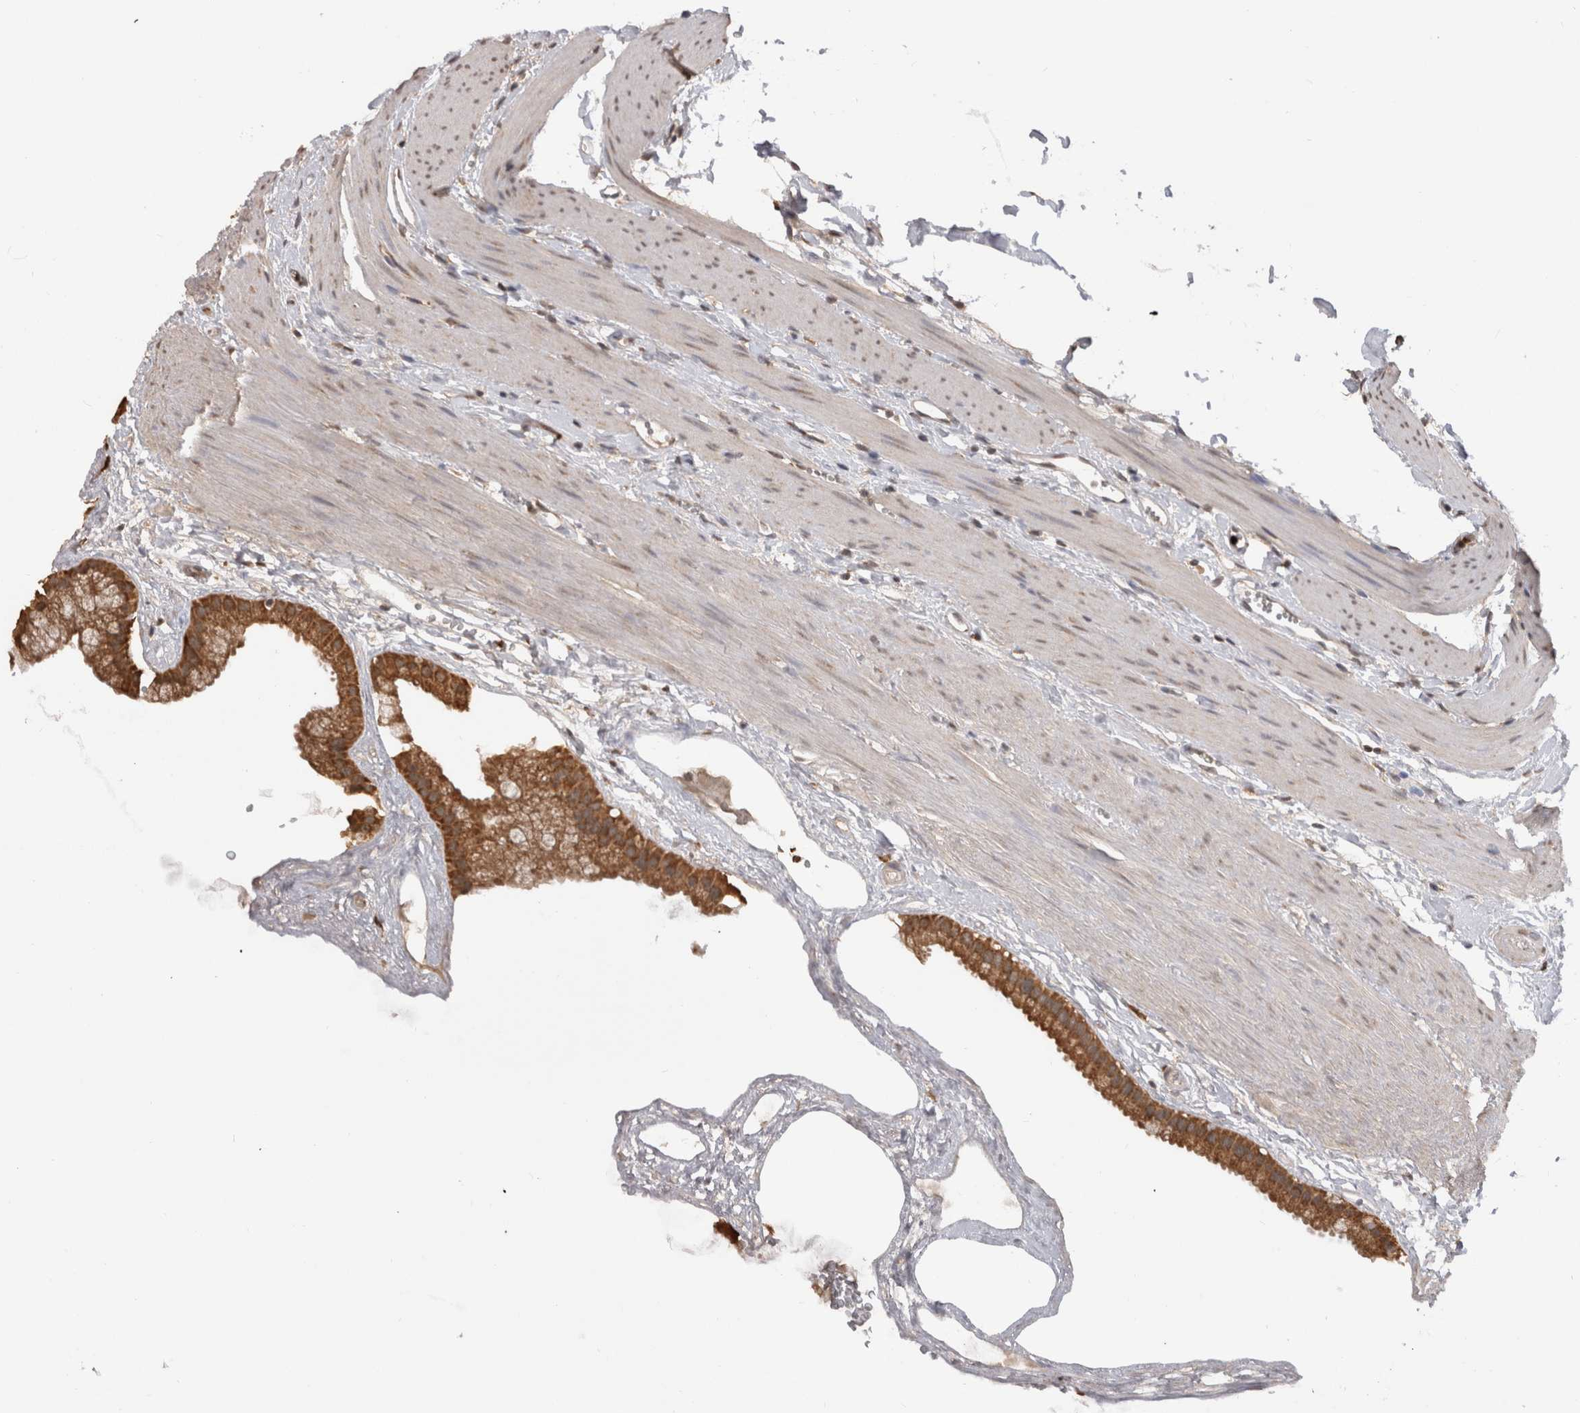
{"staining": {"intensity": "moderate", "quantity": ">75%", "location": "cytoplasmic/membranous"}, "tissue": "gallbladder", "cell_type": "Glandular cells", "image_type": "normal", "snomed": [{"axis": "morphology", "description": "Normal tissue, NOS"}, {"axis": "topography", "description": "Gallbladder"}], "caption": "Glandular cells exhibit medium levels of moderate cytoplasmic/membranous staining in approximately >75% of cells in normal human gallbladder. The protein of interest is shown in brown color, while the nuclei are stained blue.", "gene": "PAK4", "patient": {"sex": "female", "age": 64}}